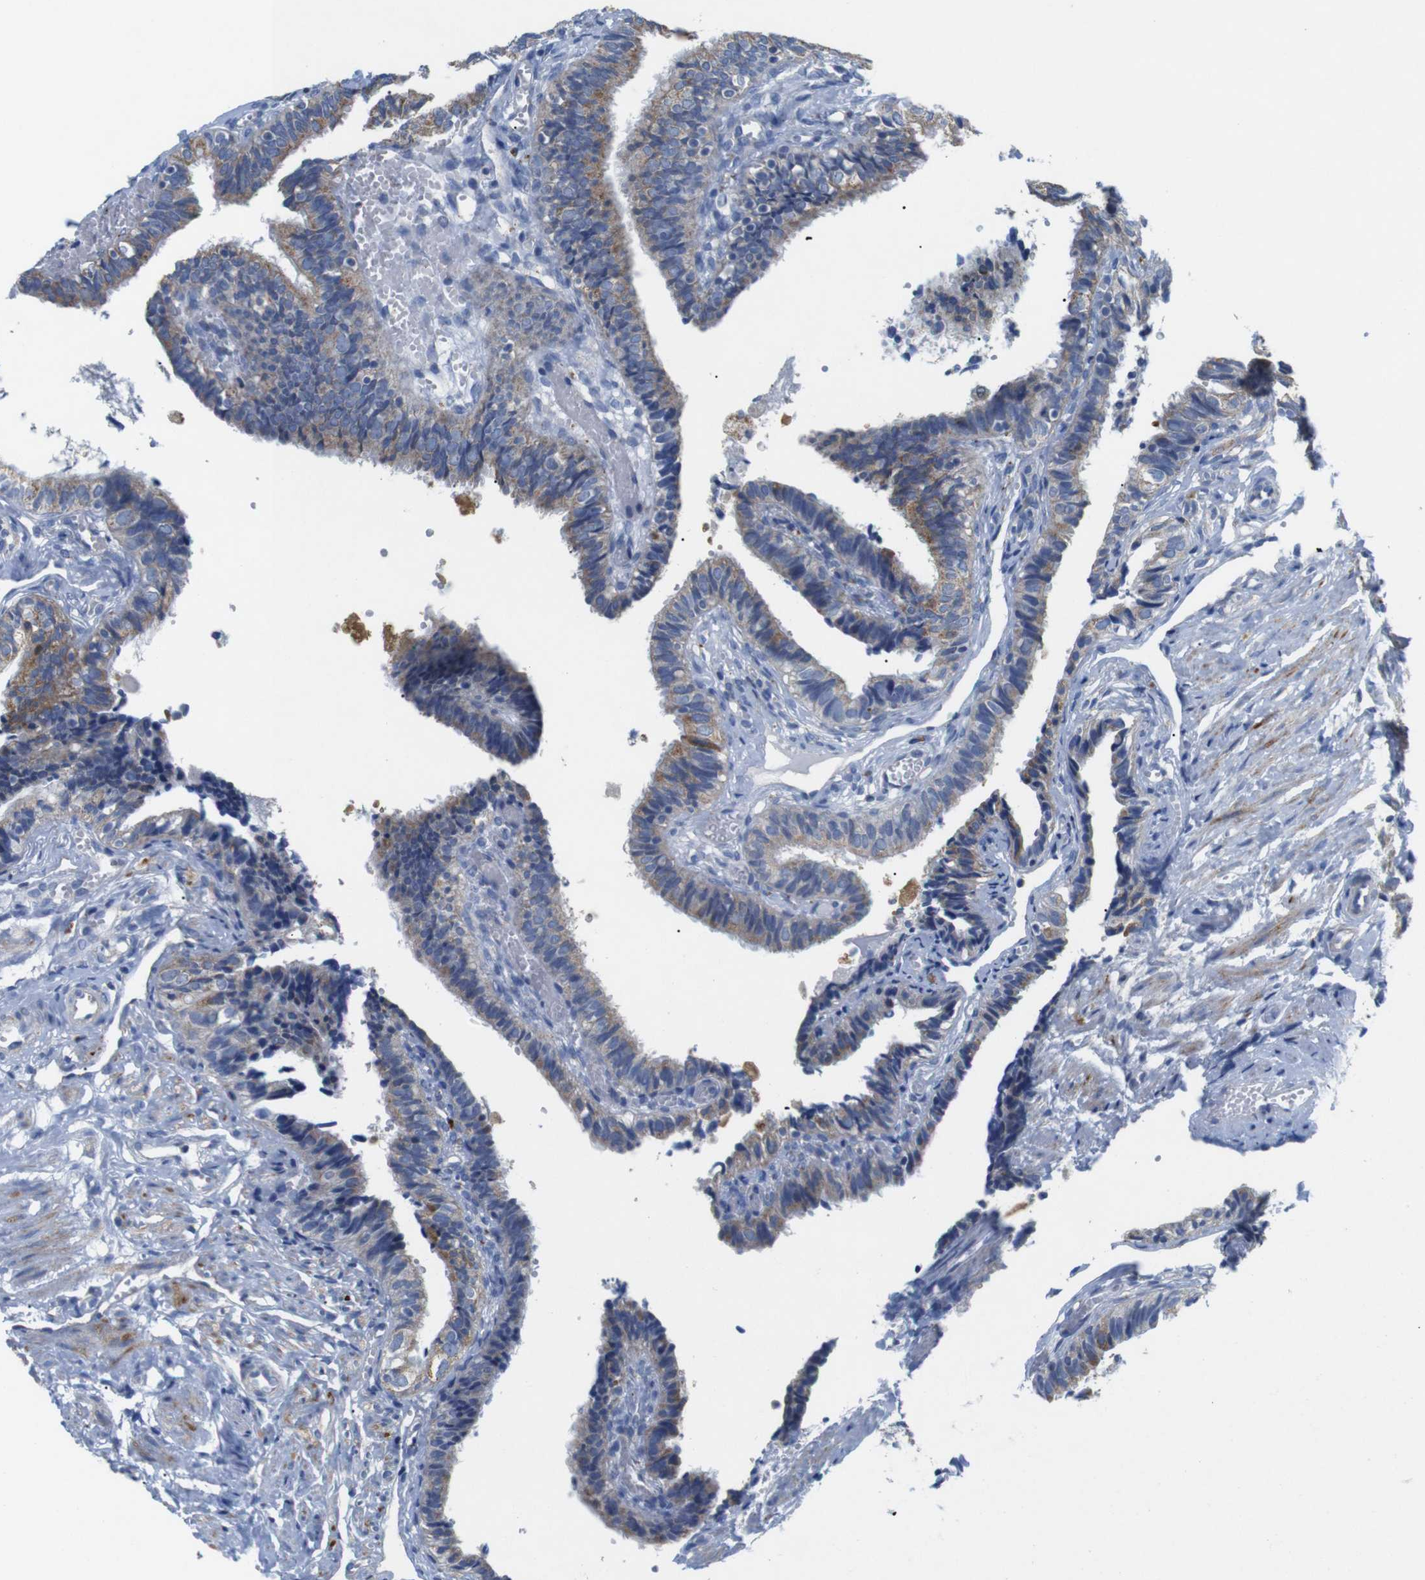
{"staining": {"intensity": "moderate", "quantity": ">75%", "location": "cytoplasmic/membranous"}, "tissue": "fallopian tube", "cell_type": "Glandular cells", "image_type": "normal", "snomed": [{"axis": "morphology", "description": "Normal tissue, NOS"}, {"axis": "topography", "description": "Fallopian tube"}], "caption": "DAB immunohistochemical staining of normal human fallopian tube demonstrates moderate cytoplasmic/membranous protein staining in about >75% of glandular cells.", "gene": "F2RL1", "patient": {"sex": "female", "age": 46}}